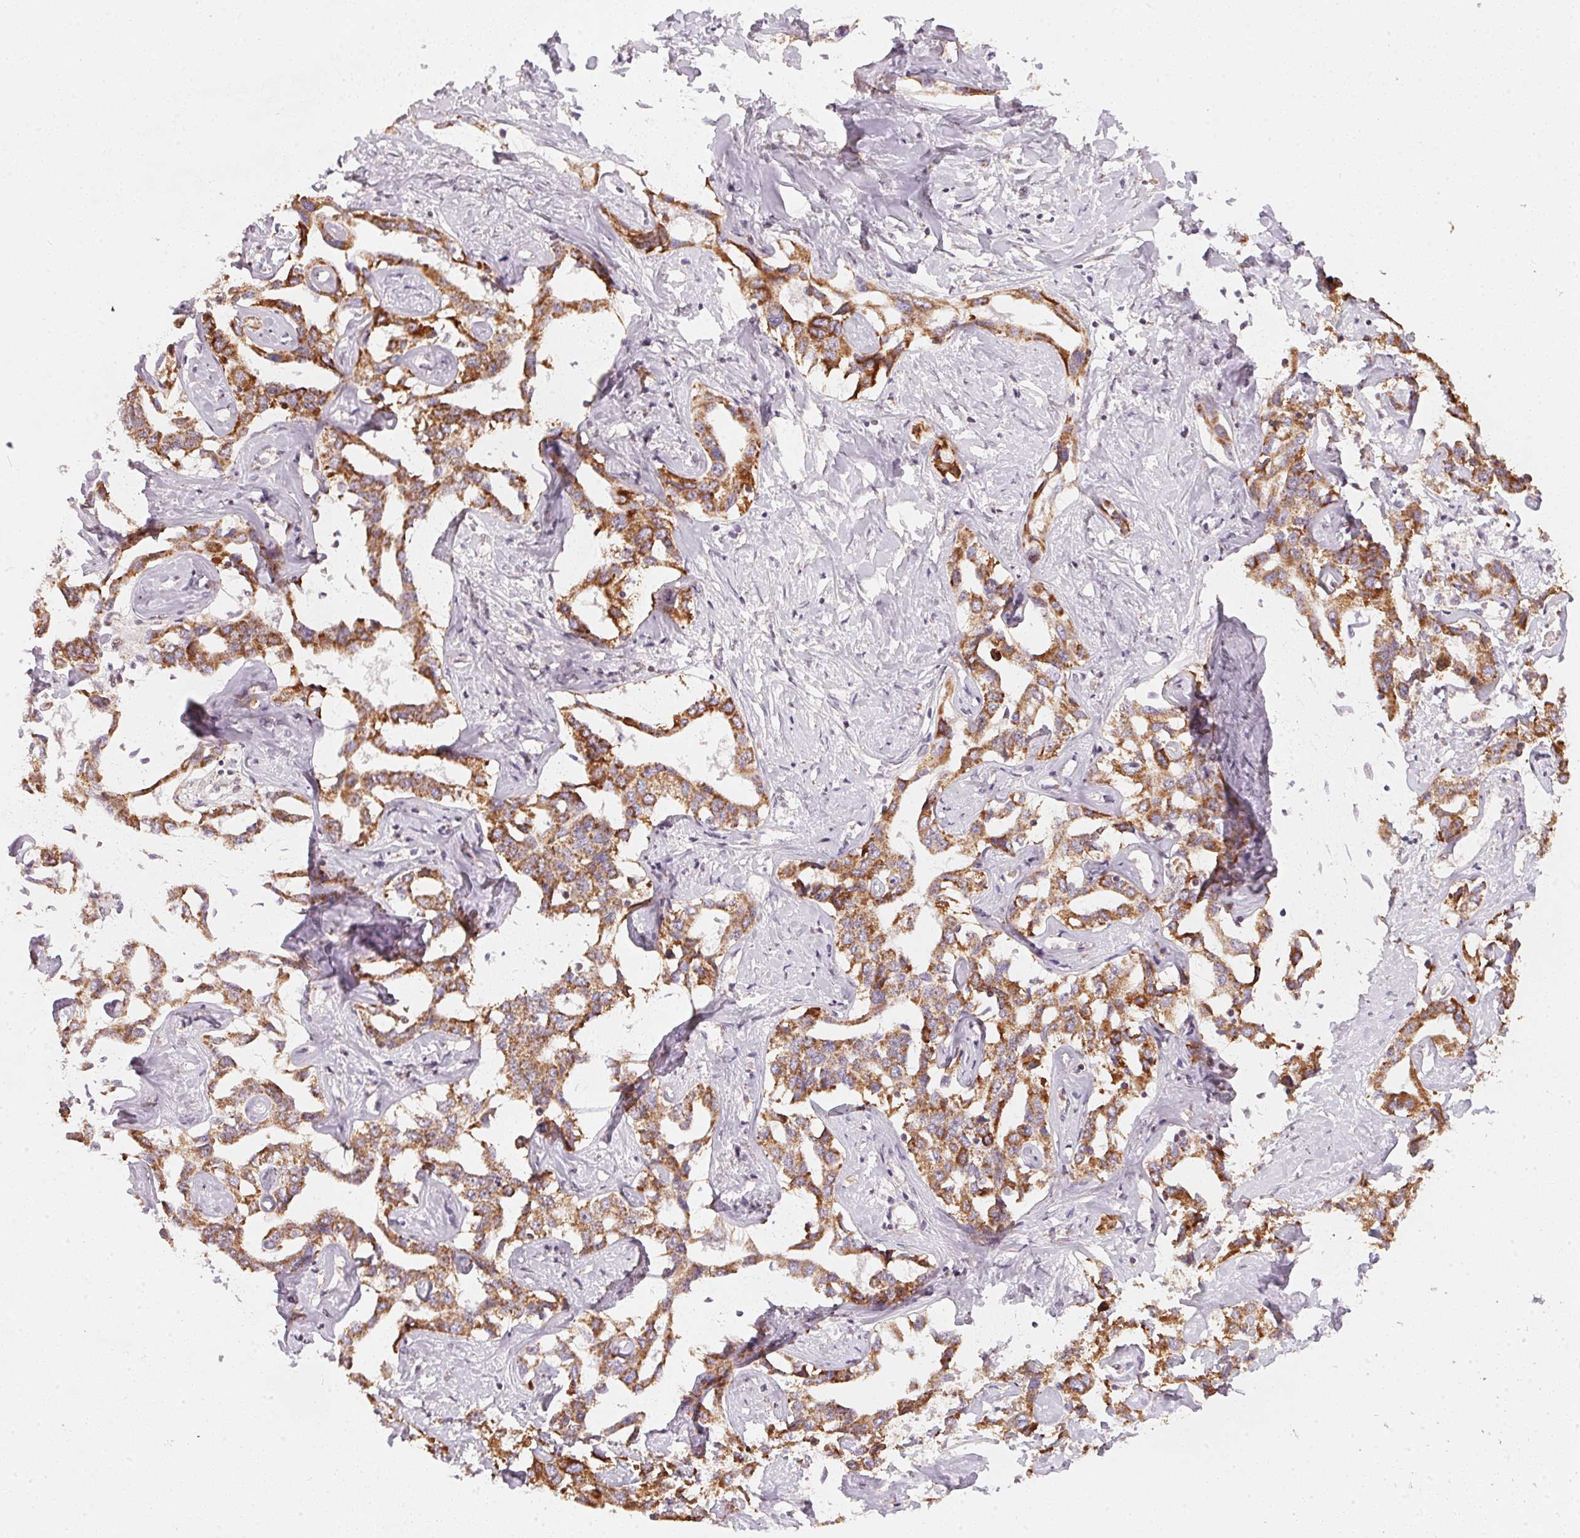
{"staining": {"intensity": "moderate", "quantity": ">75%", "location": "cytoplasmic/membranous"}, "tissue": "liver cancer", "cell_type": "Tumor cells", "image_type": "cancer", "snomed": [{"axis": "morphology", "description": "Cholangiocarcinoma"}, {"axis": "topography", "description": "Liver"}], "caption": "Protein staining reveals moderate cytoplasmic/membranous positivity in about >75% of tumor cells in liver cancer.", "gene": "COQ7", "patient": {"sex": "male", "age": 59}}